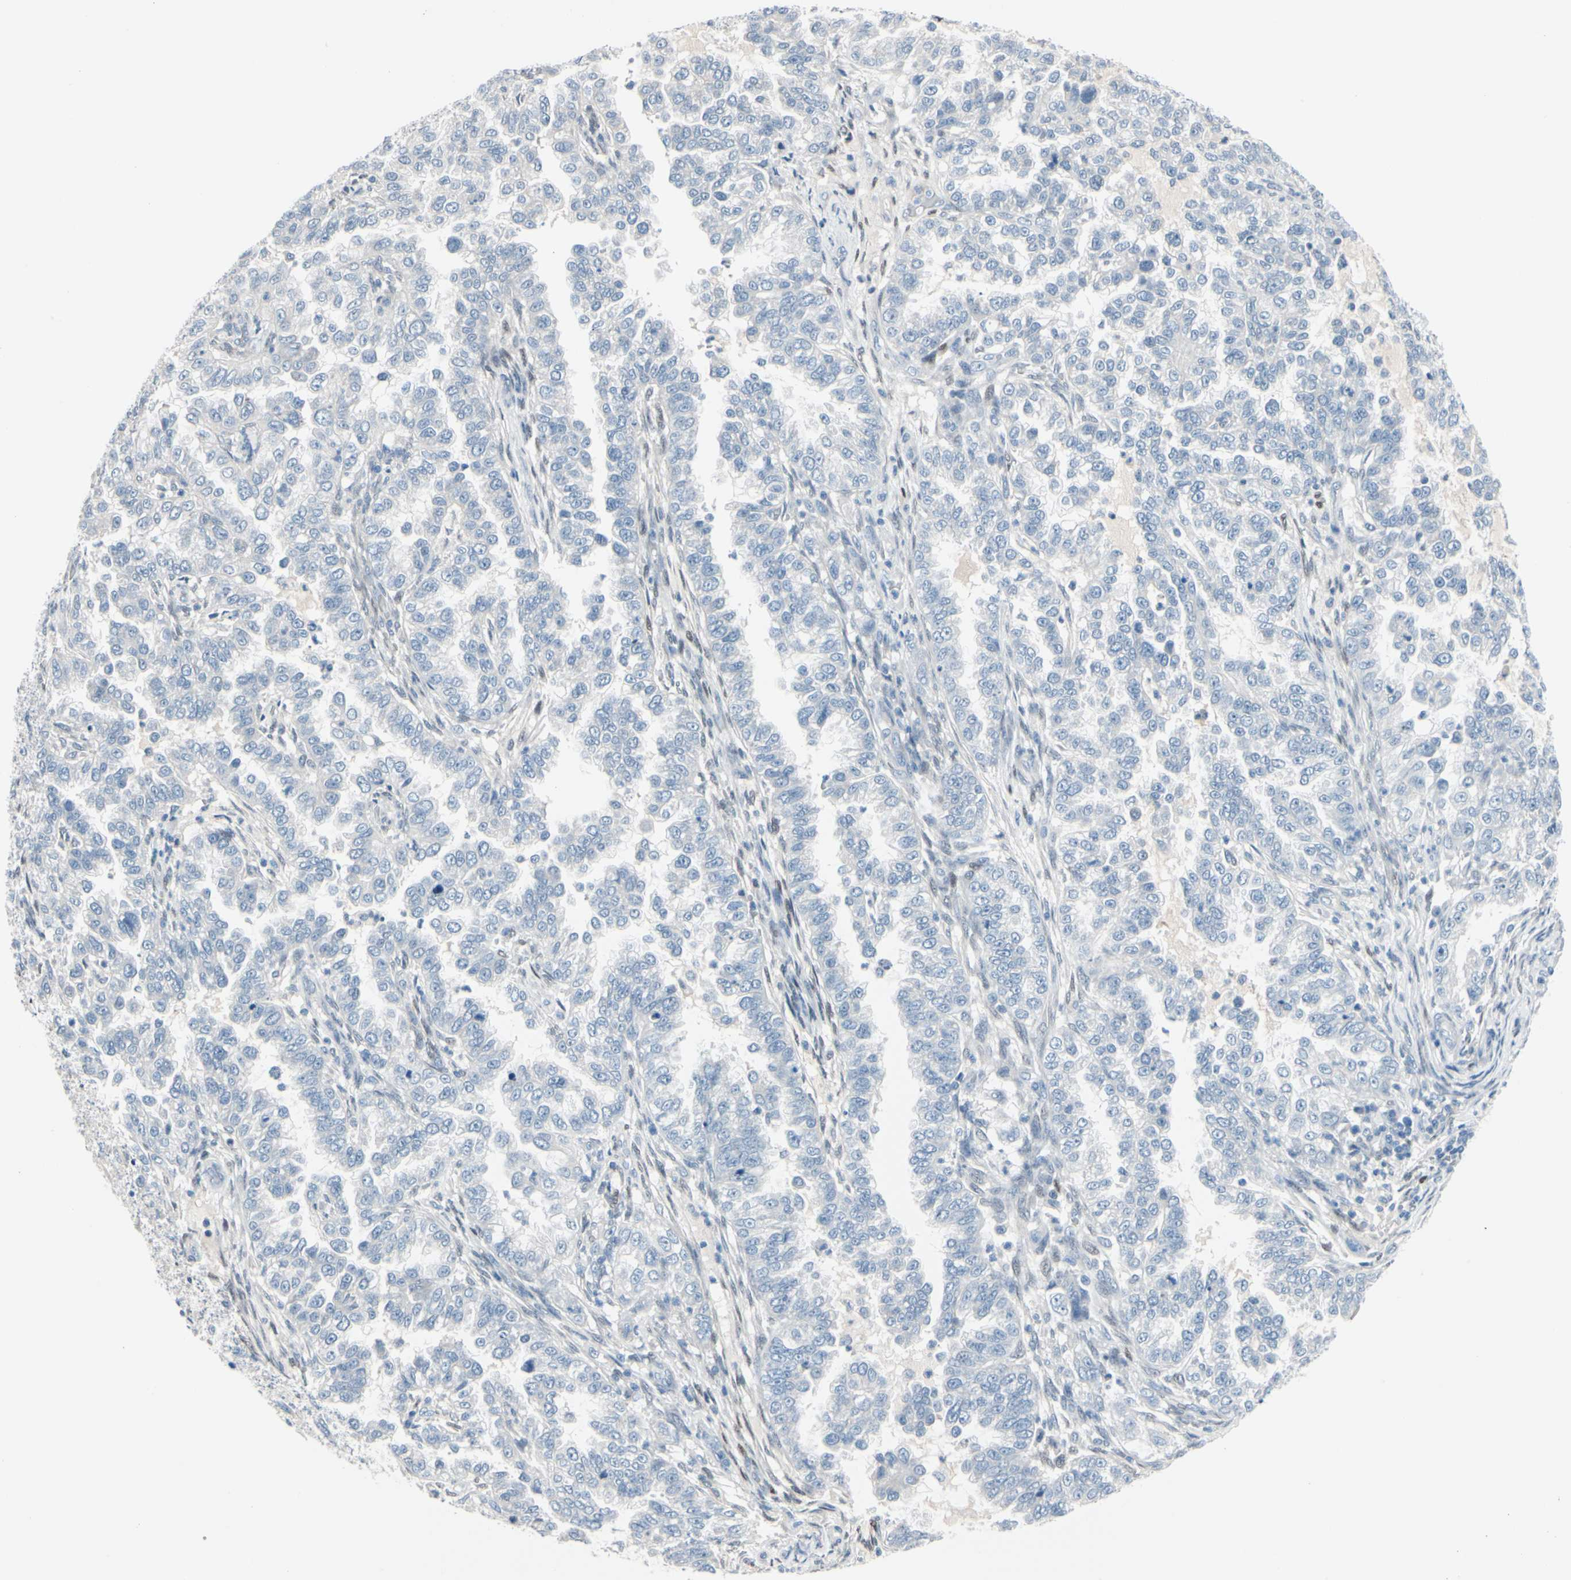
{"staining": {"intensity": "negative", "quantity": "none", "location": "none"}, "tissue": "endometrial cancer", "cell_type": "Tumor cells", "image_type": "cancer", "snomed": [{"axis": "morphology", "description": "Adenocarcinoma, NOS"}, {"axis": "topography", "description": "Endometrium"}], "caption": "Adenocarcinoma (endometrial) was stained to show a protein in brown. There is no significant positivity in tumor cells. Nuclei are stained in blue.", "gene": "PGR", "patient": {"sex": "female", "age": 85}}